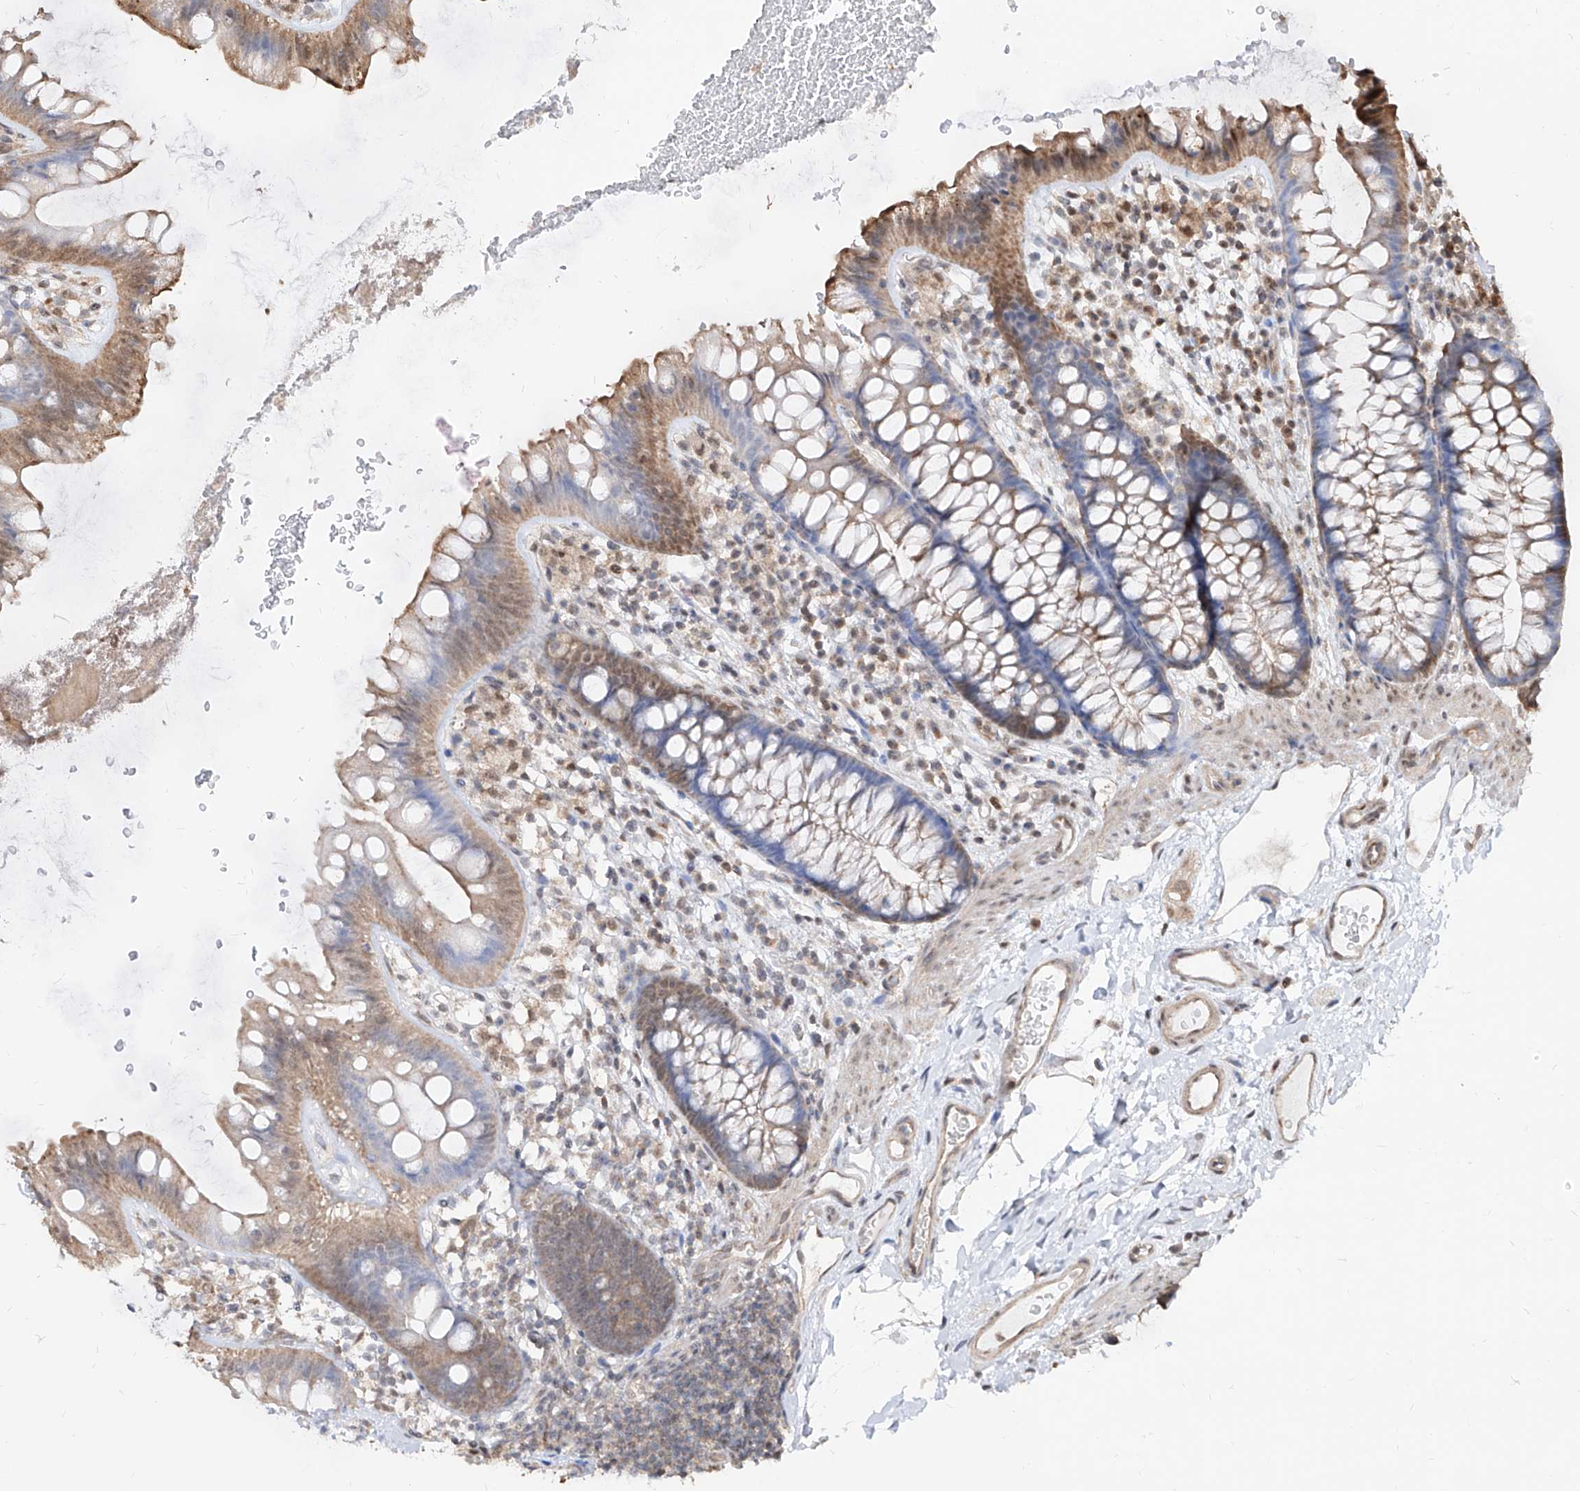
{"staining": {"intensity": "moderate", "quantity": "25%-75%", "location": "cytoplasmic/membranous"}, "tissue": "colon", "cell_type": "Endothelial cells", "image_type": "normal", "snomed": [{"axis": "morphology", "description": "Normal tissue, NOS"}, {"axis": "topography", "description": "Colon"}], "caption": "DAB immunohistochemical staining of benign colon reveals moderate cytoplasmic/membranous protein staining in approximately 25%-75% of endothelial cells. (DAB (3,3'-diaminobenzidine) = brown stain, brightfield microscopy at high magnification).", "gene": "C8orf82", "patient": {"sex": "female", "age": 62}}